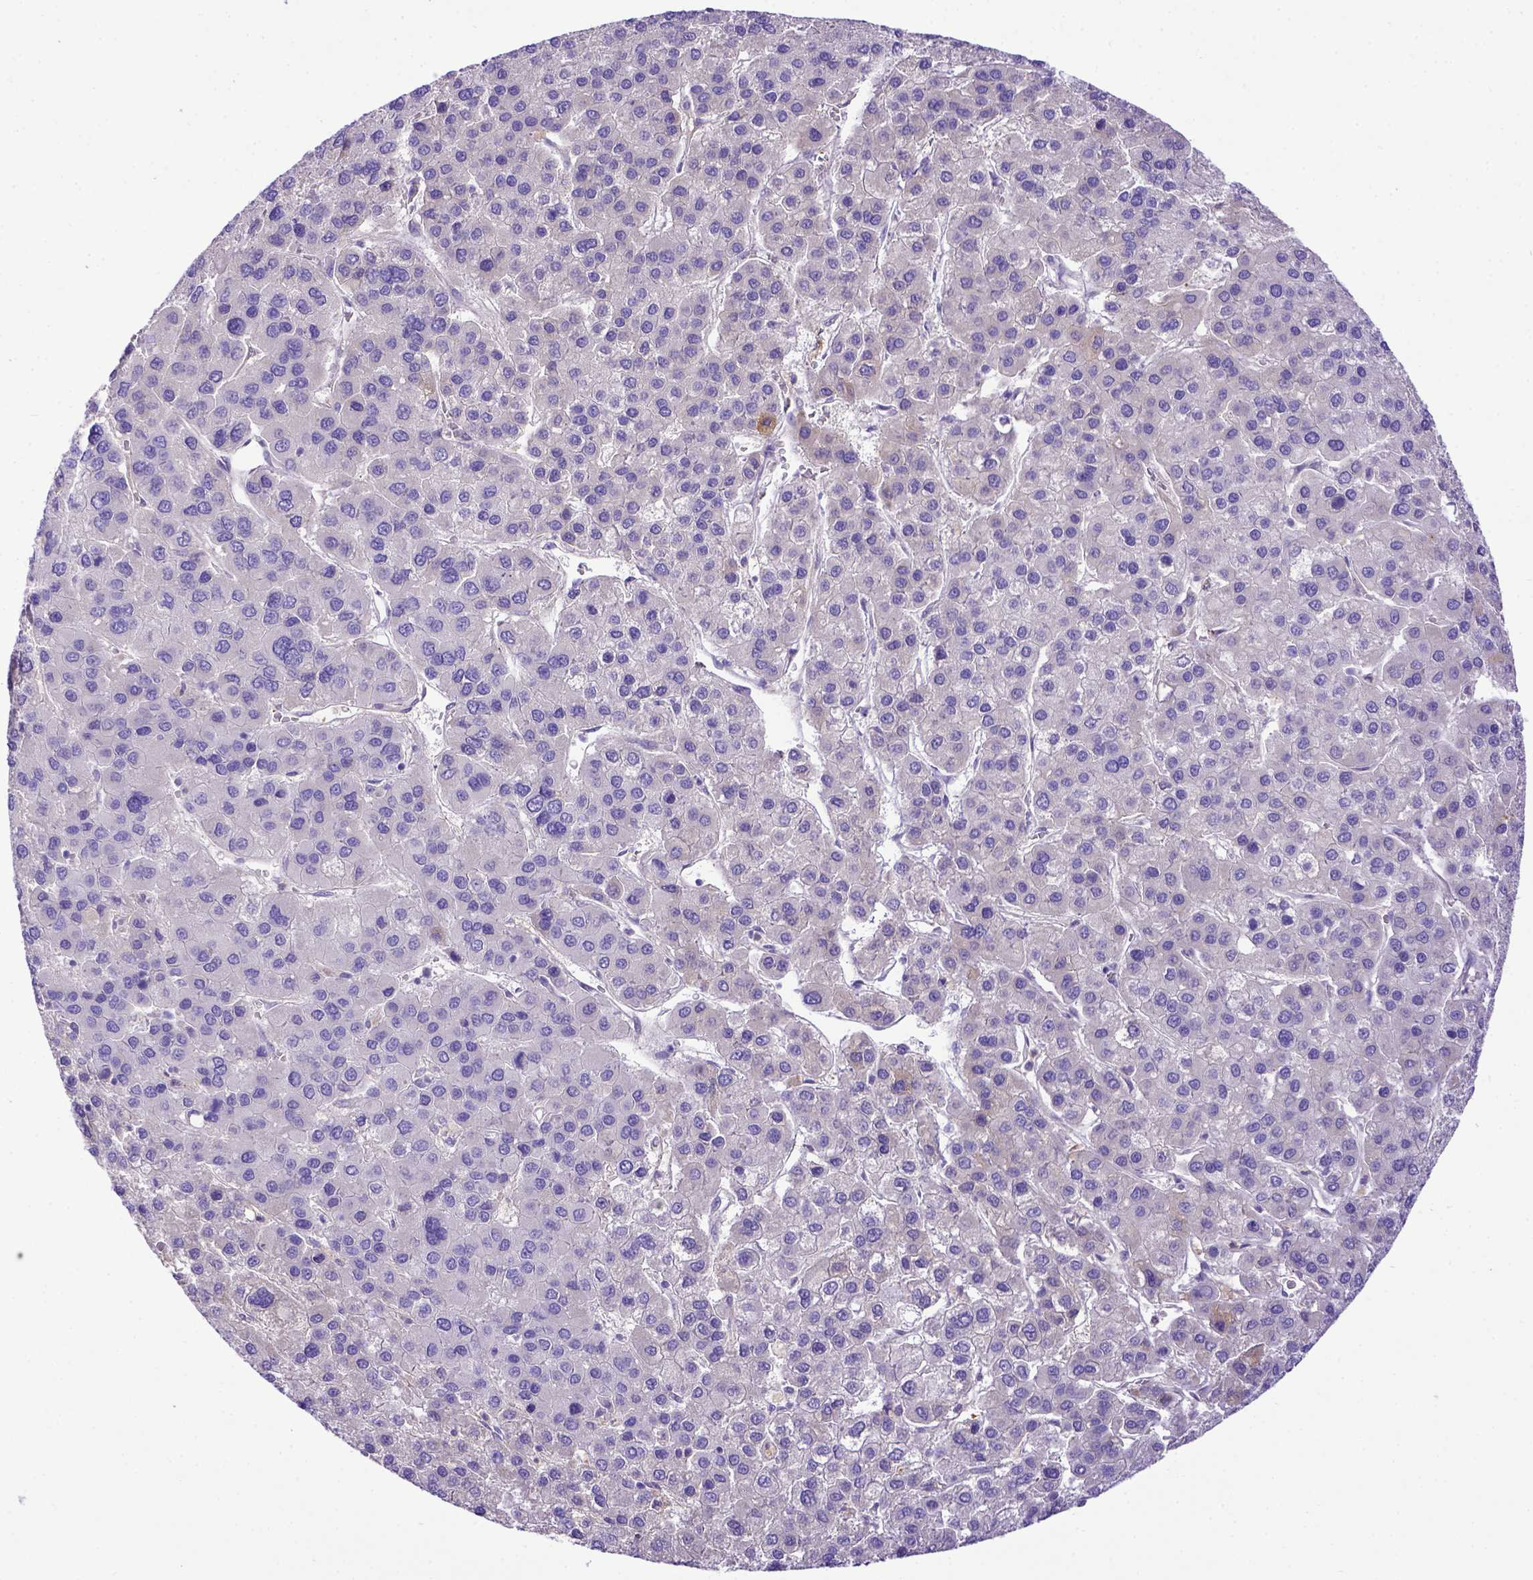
{"staining": {"intensity": "negative", "quantity": "none", "location": "none"}, "tissue": "liver cancer", "cell_type": "Tumor cells", "image_type": "cancer", "snomed": [{"axis": "morphology", "description": "Carcinoma, Hepatocellular, NOS"}, {"axis": "topography", "description": "Liver"}], "caption": "The micrograph exhibits no significant expression in tumor cells of hepatocellular carcinoma (liver). (DAB (3,3'-diaminobenzidine) immunohistochemistry (IHC) visualized using brightfield microscopy, high magnification).", "gene": "CFAP300", "patient": {"sex": "female", "age": 41}}